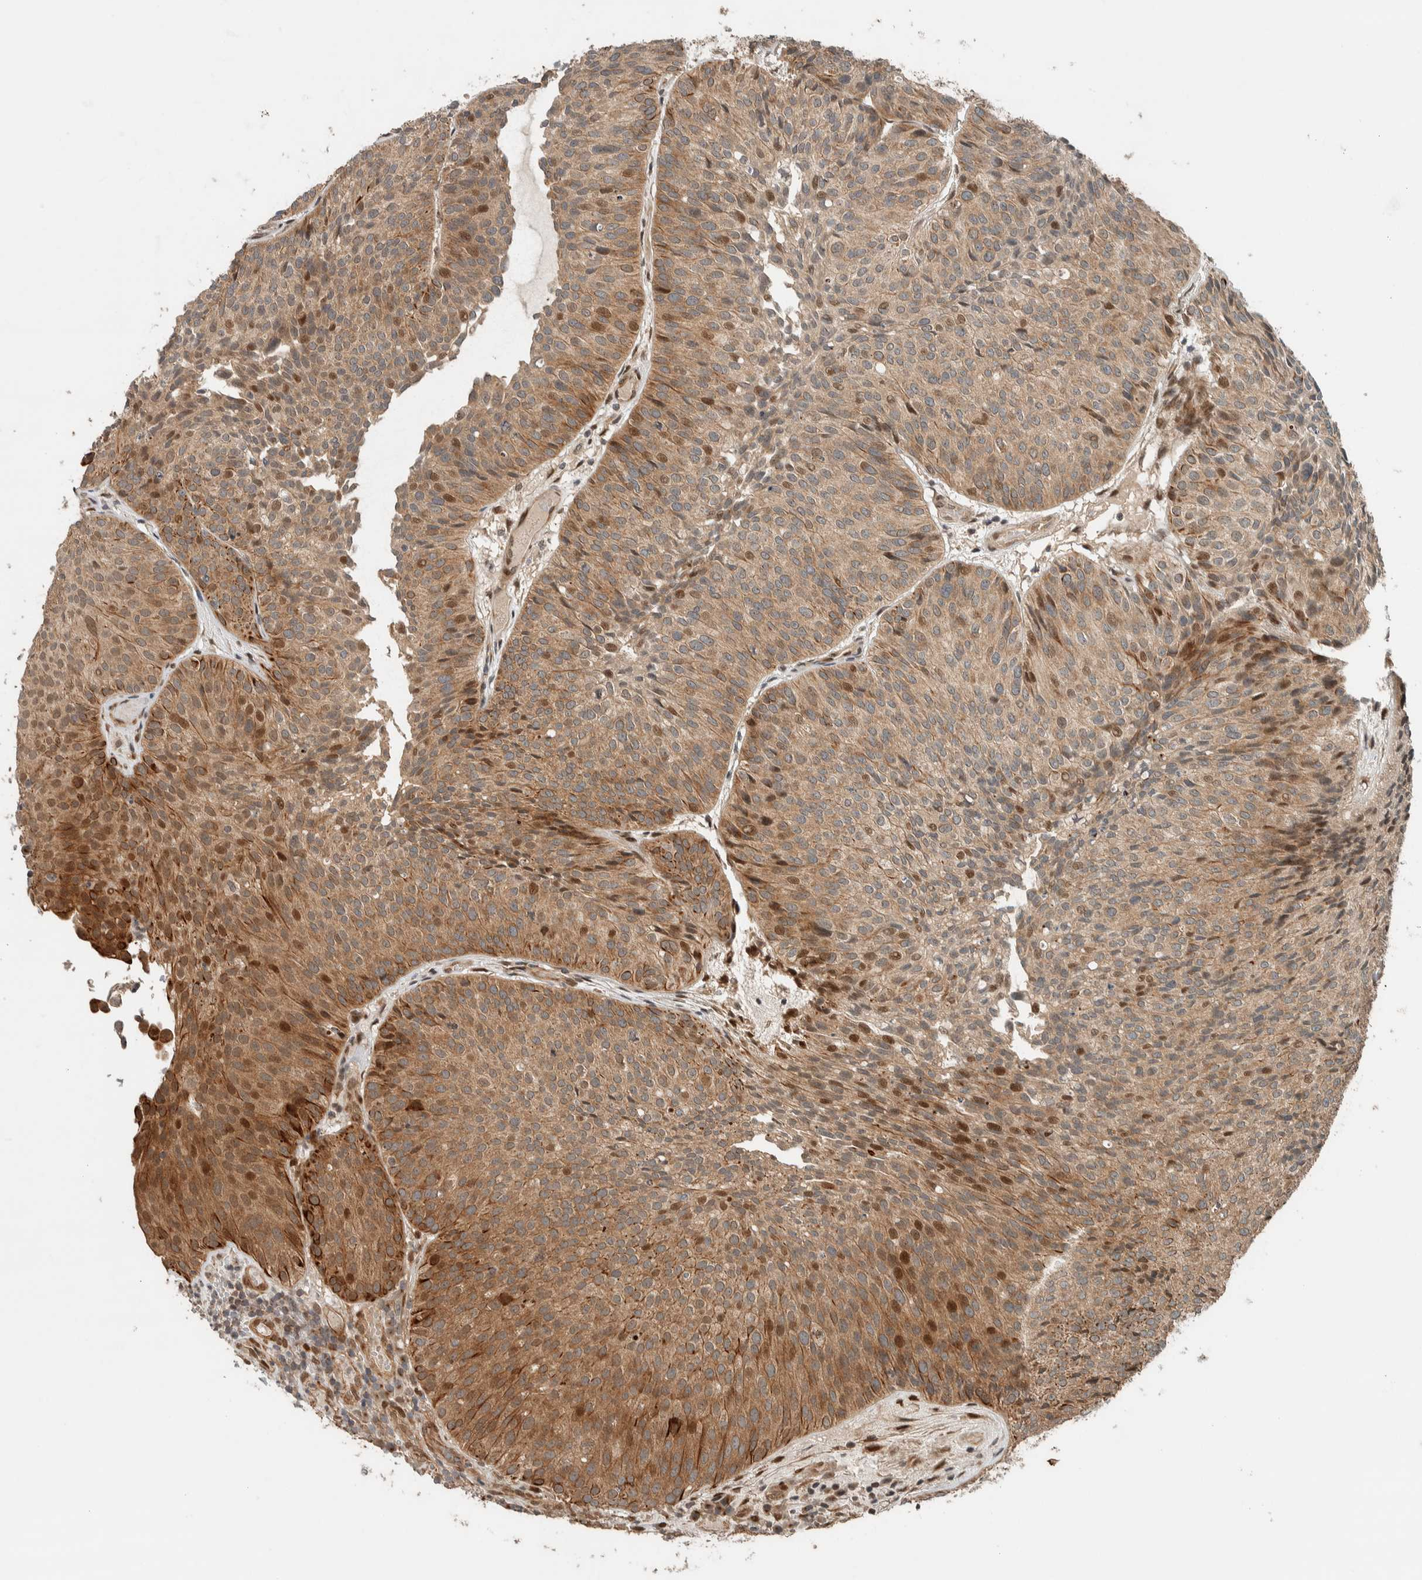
{"staining": {"intensity": "moderate", "quantity": ">75%", "location": "cytoplasmic/membranous,nuclear"}, "tissue": "urothelial cancer", "cell_type": "Tumor cells", "image_type": "cancer", "snomed": [{"axis": "morphology", "description": "Urothelial carcinoma, Low grade"}, {"axis": "topography", "description": "Urinary bladder"}], "caption": "Immunohistochemical staining of urothelial cancer reveals medium levels of moderate cytoplasmic/membranous and nuclear expression in about >75% of tumor cells.", "gene": "STXBP4", "patient": {"sex": "male", "age": 86}}